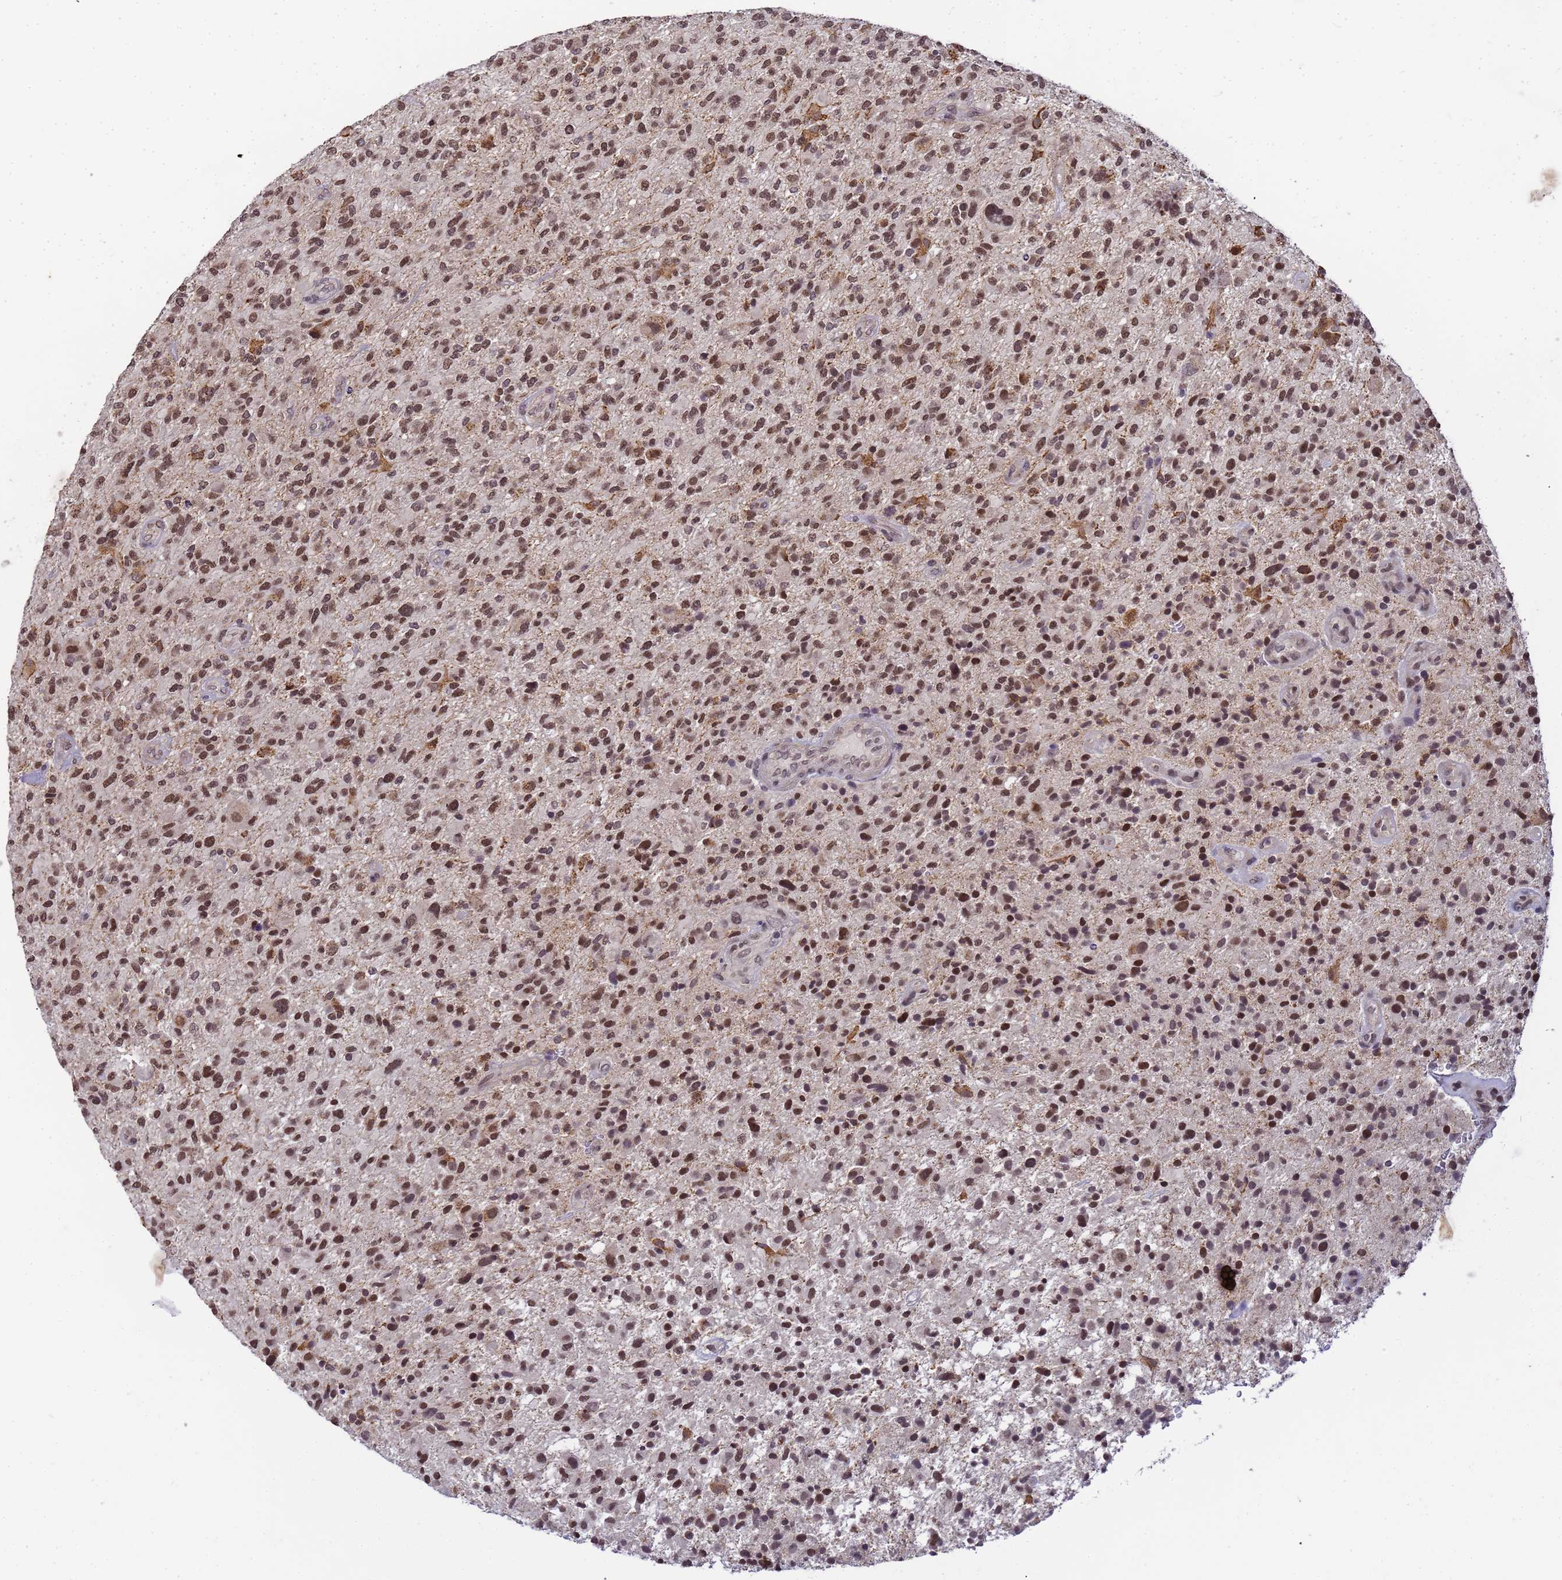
{"staining": {"intensity": "moderate", "quantity": ">75%", "location": "nuclear"}, "tissue": "glioma", "cell_type": "Tumor cells", "image_type": "cancer", "snomed": [{"axis": "morphology", "description": "Glioma, malignant, High grade"}, {"axis": "topography", "description": "Brain"}], "caption": "Human glioma stained with a protein marker shows moderate staining in tumor cells.", "gene": "MYL7", "patient": {"sex": "male", "age": 47}}